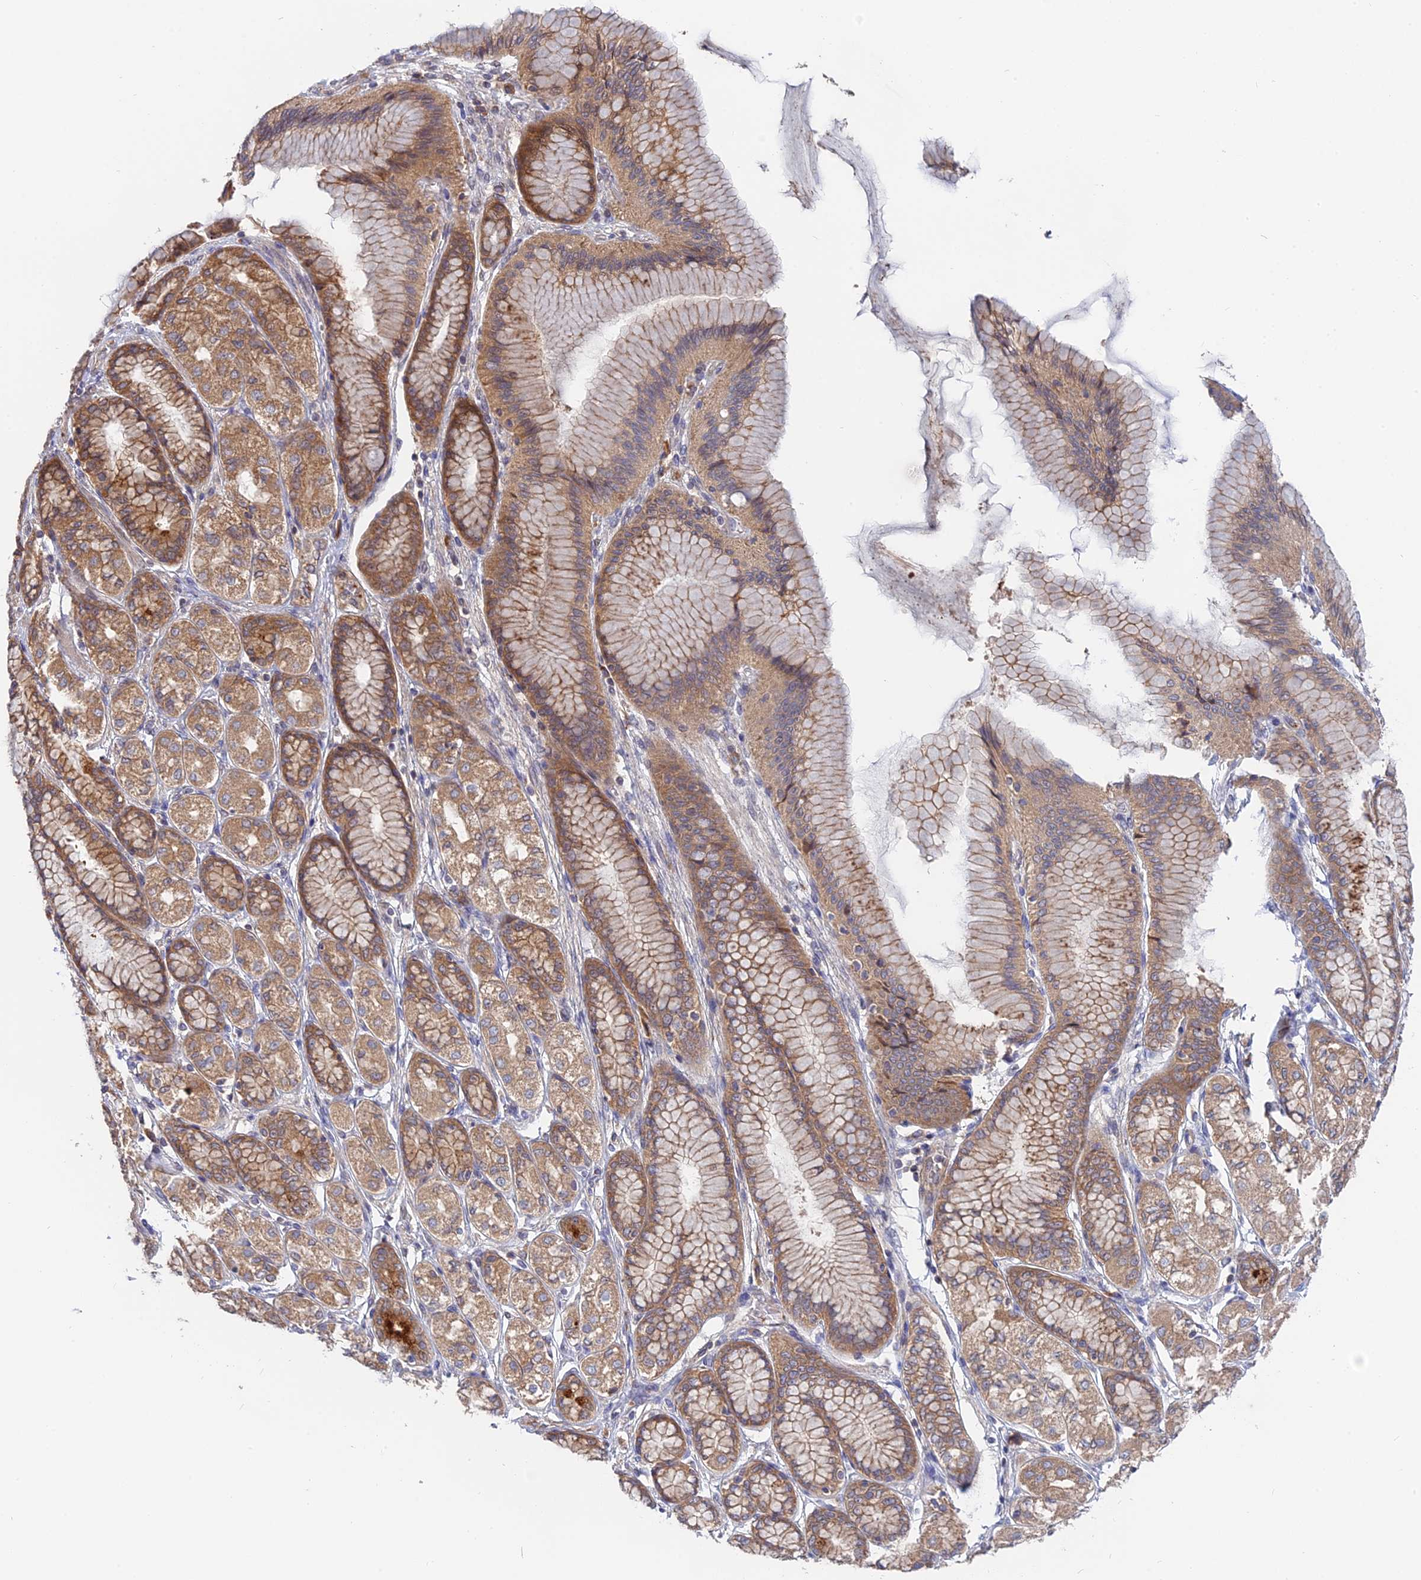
{"staining": {"intensity": "moderate", "quantity": ">75%", "location": "cytoplasmic/membranous"}, "tissue": "stomach cancer", "cell_type": "Tumor cells", "image_type": "cancer", "snomed": [{"axis": "morphology", "description": "Normal tissue, NOS"}, {"axis": "morphology", "description": "Adenocarcinoma, NOS"}, {"axis": "topography", "description": "Stomach, upper"}, {"axis": "topography", "description": "Stomach"}], "caption": "Immunohistochemical staining of human stomach cancer (adenocarcinoma) displays medium levels of moderate cytoplasmic/membranous protein positivity in about >75% of tumor cells. The staining was performed using DAB, with brown indicating positive protein expression. Nuclei are stained blue with hematoxylin.", "gene": "IL21R", "patient": {"sex": "female", "age": 65}}